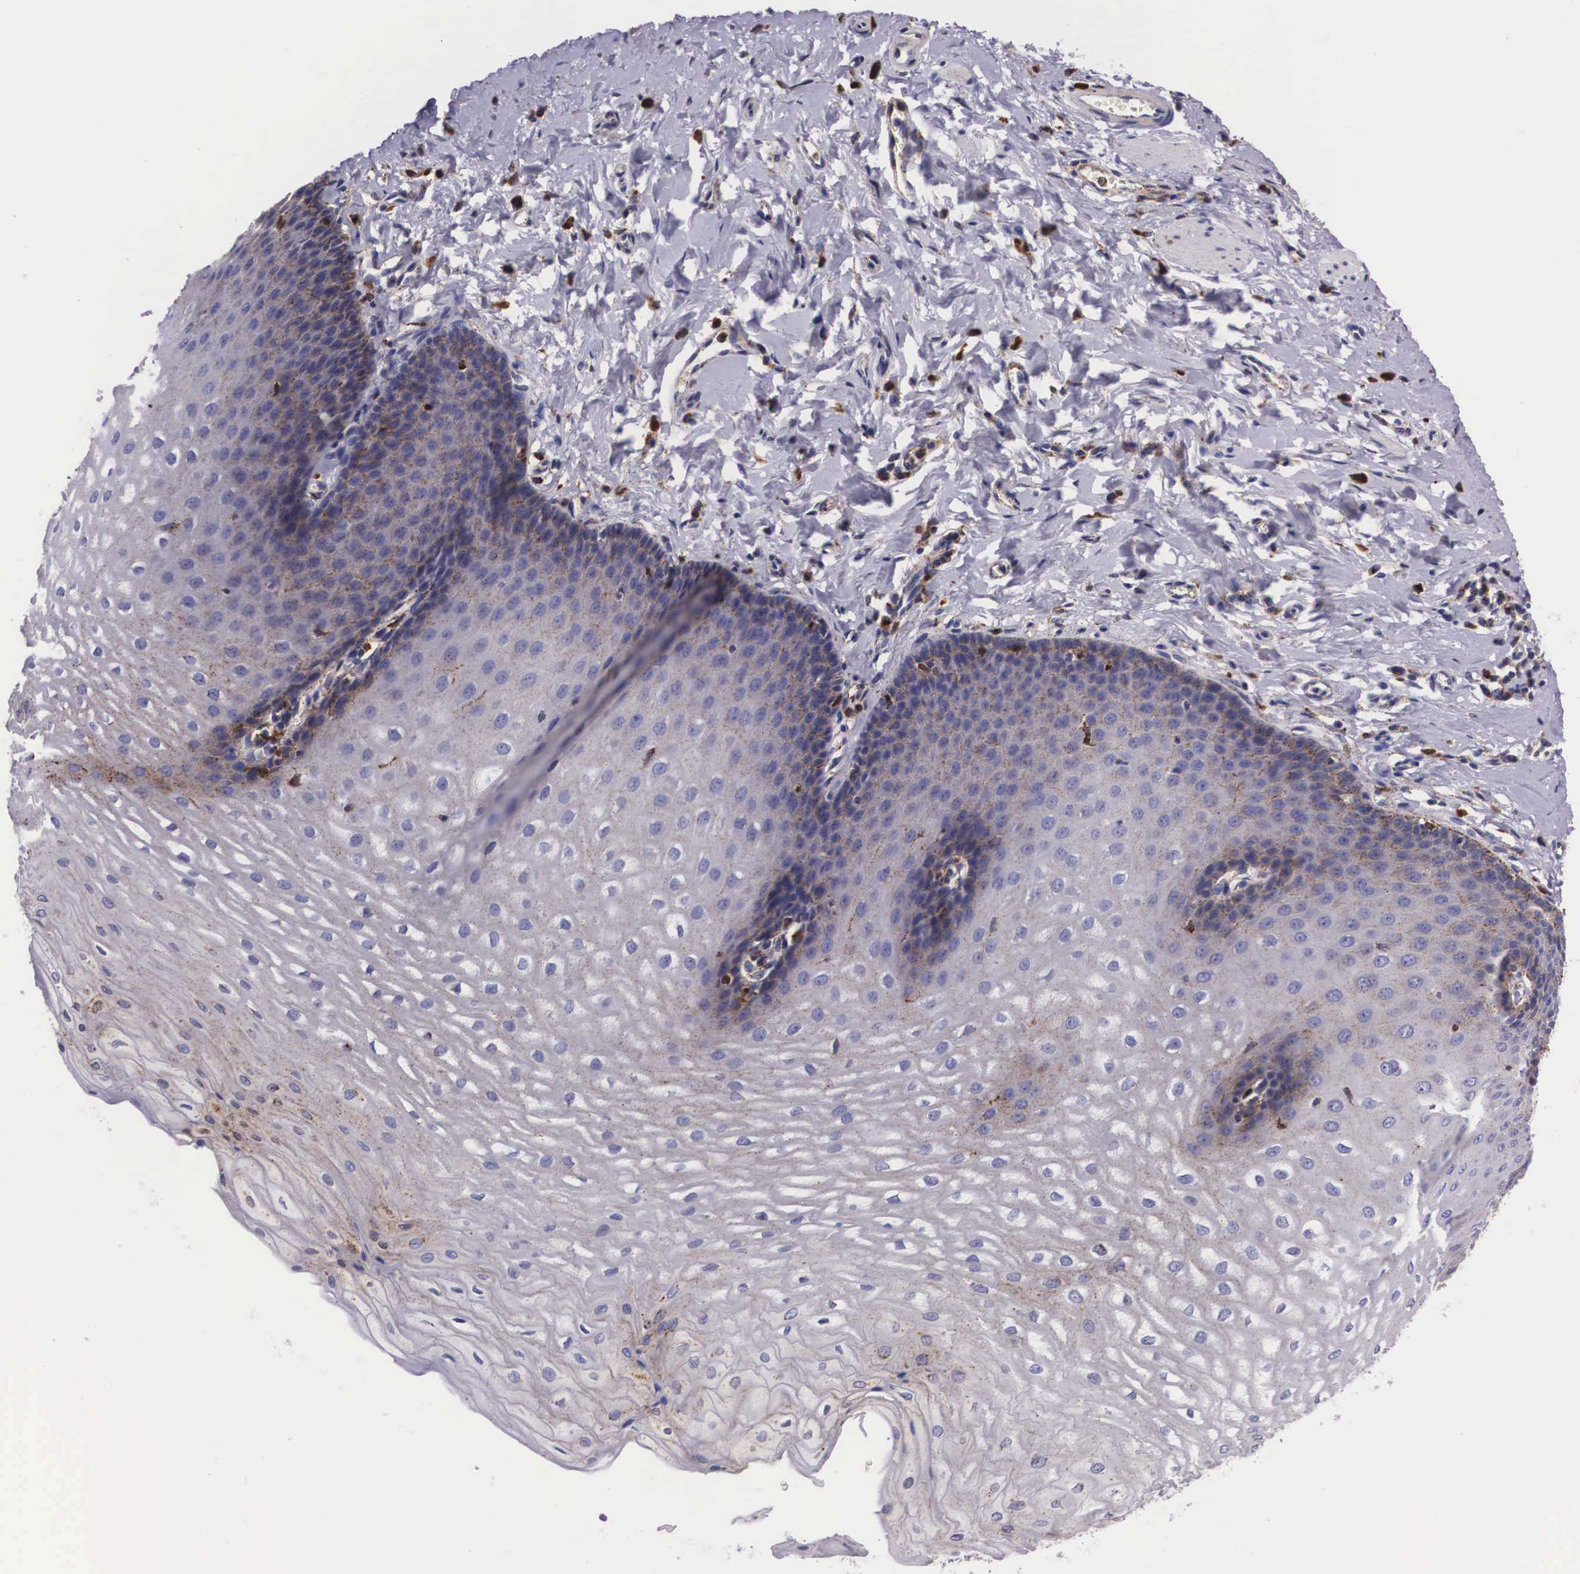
{"staining": {"intensity": "weak", "quantity": "<25%", "location": "cytoplasmic/membranous"}, "tissue": "esophagus", "cell_type": "Squamous epithelial cells", "image_type": "normal", "snomed": [{"axis": "morphology", "description": "Normal tissue, NOS"}, {"axis": "topography", "description": "Esophagus"}], "caption": "Squamous epithelial cells are negative for protein expression in unremarkable human esophagus.", "gene": "NAGA", "patient": {"sex": "male", "age": 70}}